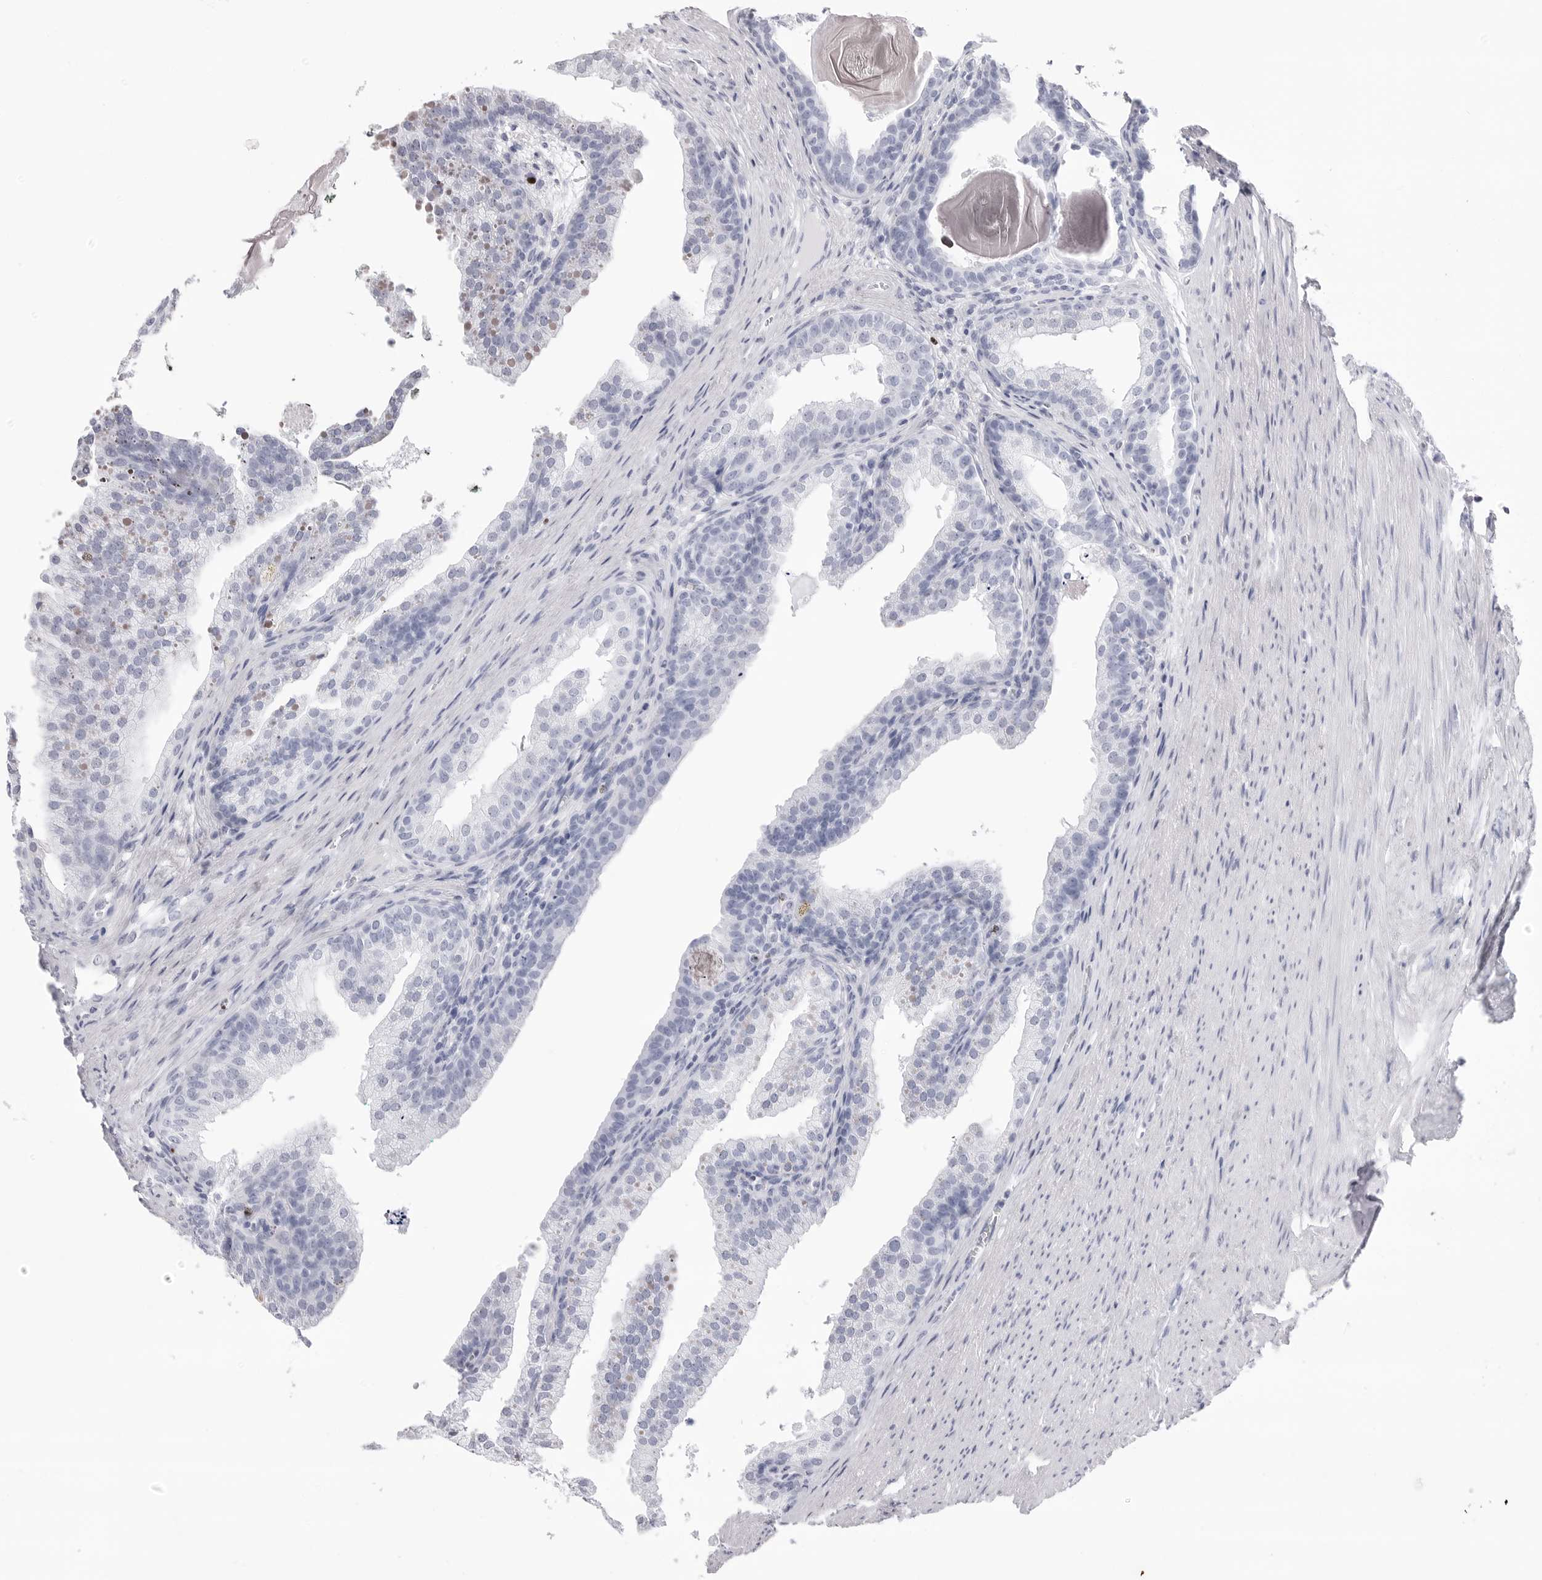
{"staining": {"intensity": "negative", "quantity": "none", "location": "none"}, "tissue": "prostate cancer", "cell_type": "Tumor cells", "image_type": "cancer", "snomed": [{"axis": "morphology", "description": "Adenocarcinoma, High grade"}, {"axis": "topography", "description": "Prostate"}], "caption": "This is a histopathology image of IHC staining of adenocarcinoma (high-grade) (prostate), which shows no positivity in tumor cells.", "gene": "CST2", "patient": {"sex": "male", "age": 62}}